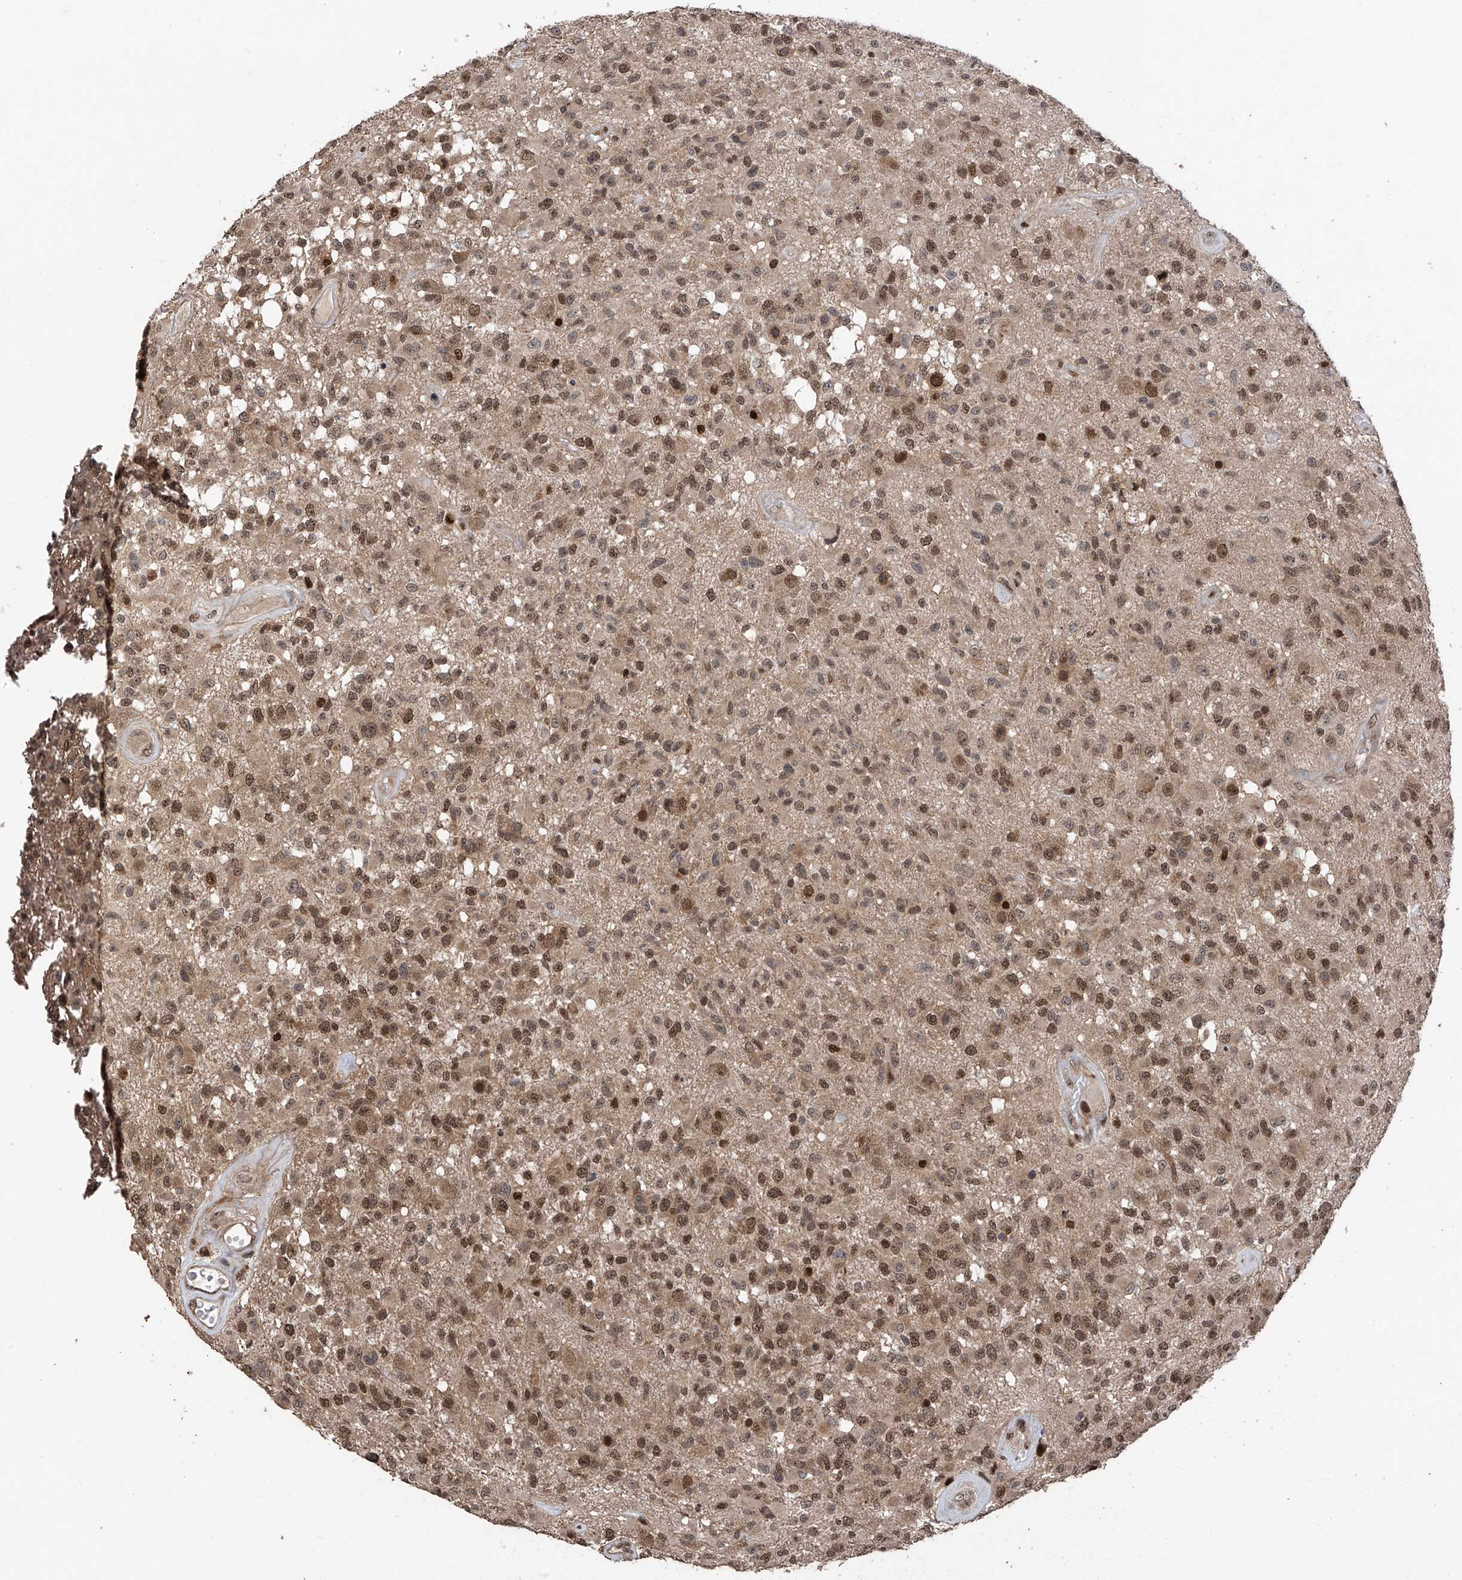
{"staining": {"intensity": "moderate", "quantity": ">75%", "location": "cytoplasmic/membranous,nuclear"}, "tissue": "glioma", "cell_type": "Tumor cells", "image_type": "cancer", "snomed": [{"axis": "morphology", "description": "Glioma, malignant, High grade"}, {"axis": "morphology", "description": "Glioblastoma, NOS"}, {"axis": "topography", "description": "Brain"}], "caption": "Protein staining of glioma tissue exhibits moderate cytoplasmic/membranous and nuclear staining in approximately >75% of tumor cells.", "gene": "DNAJC9", "patient": {"sex": "male", "age": 60}}